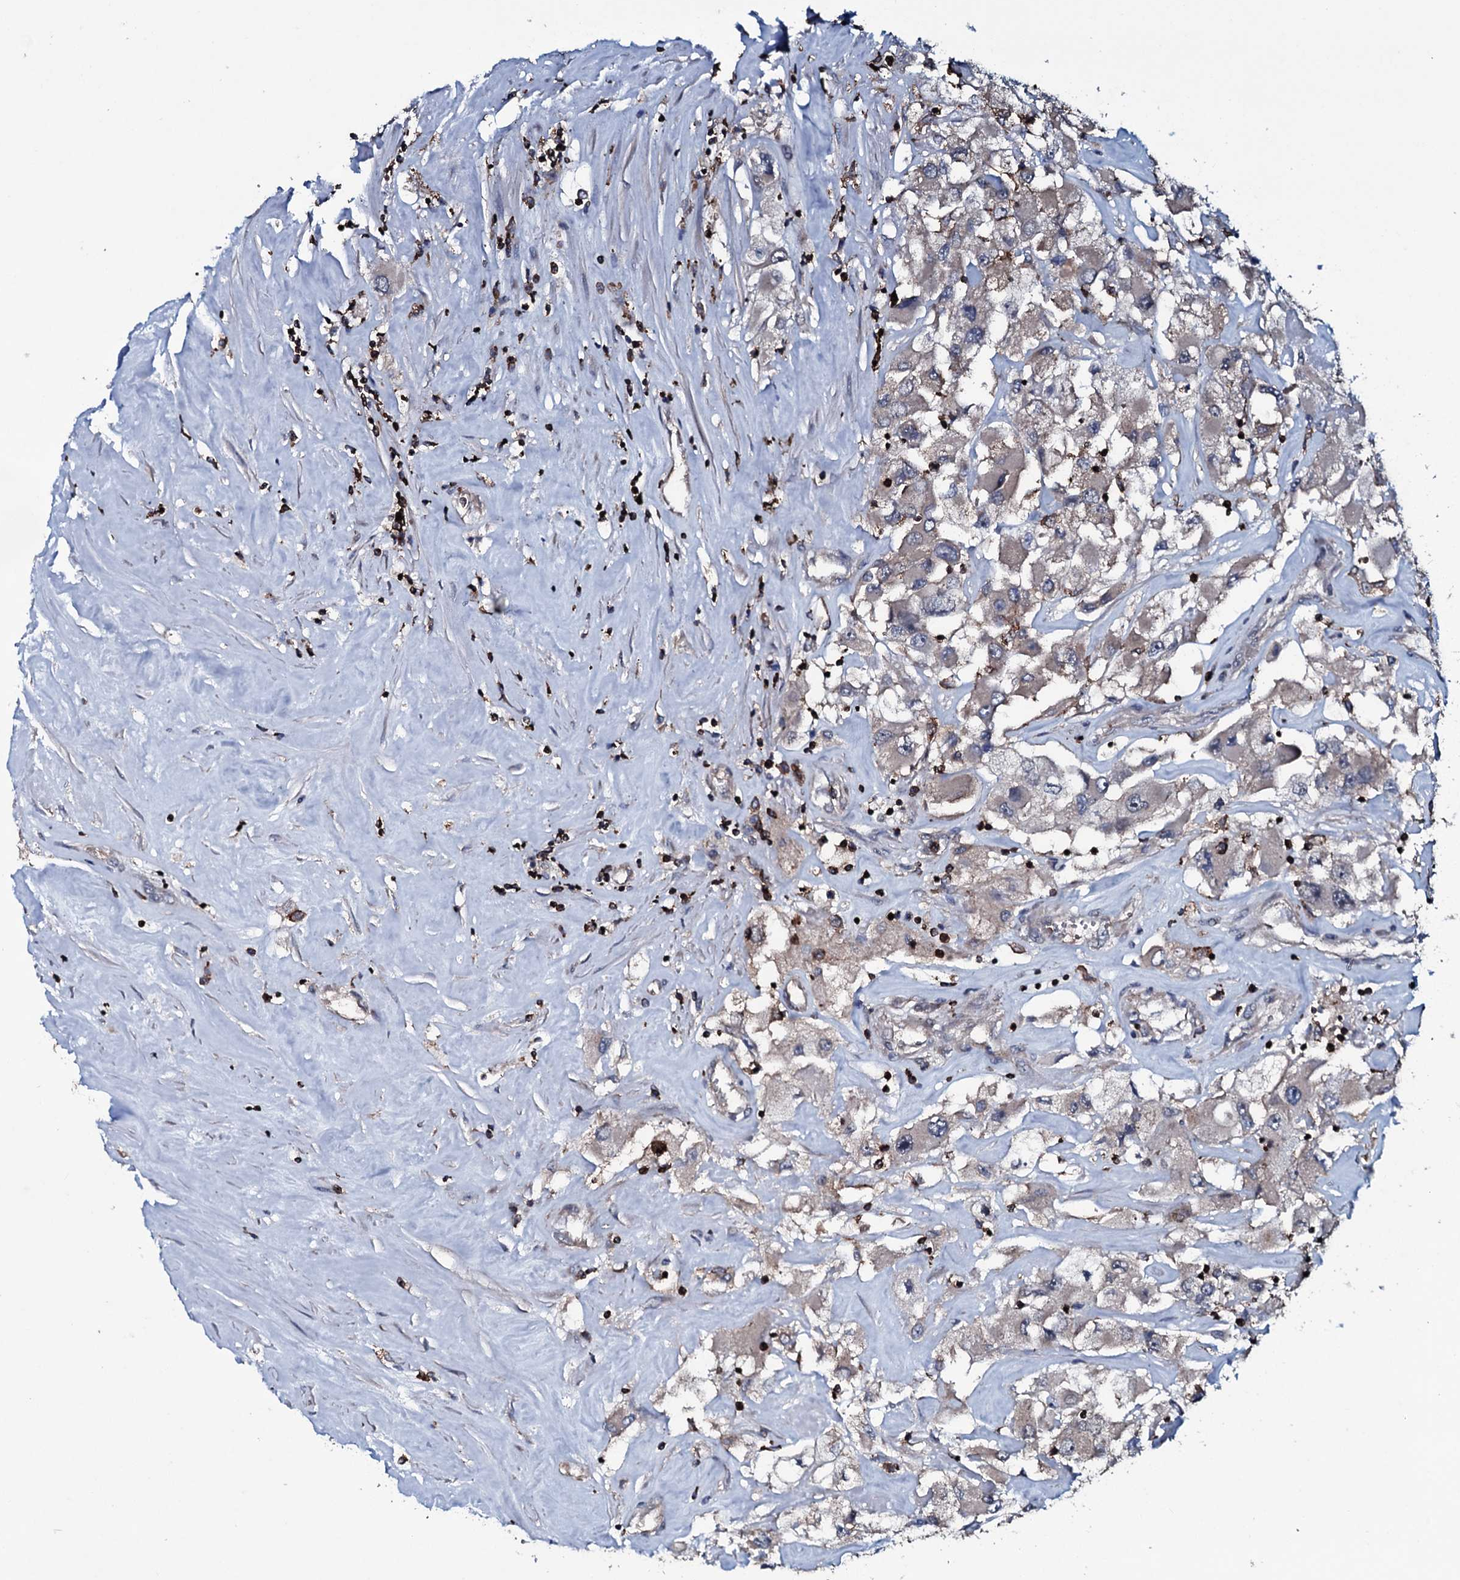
{"staining": {"intensity": "negative", "quantity": "none", "location": "none"}, "tissue": "renal cancer", "cell_type": "Tumor cells", "image_type": "cancer", "snomed": [{"axis": "morphology", "description": "Adenocarcinoma, NOS"}, {"axis": "topography", "description": "Kidney"}], "caption": "Protein analysis of adenocarcinoma (renal) reveals no significant expression in tumor cells.", "gene": "OGFOD2", "patient": {"sex": "female", "age": 52}}